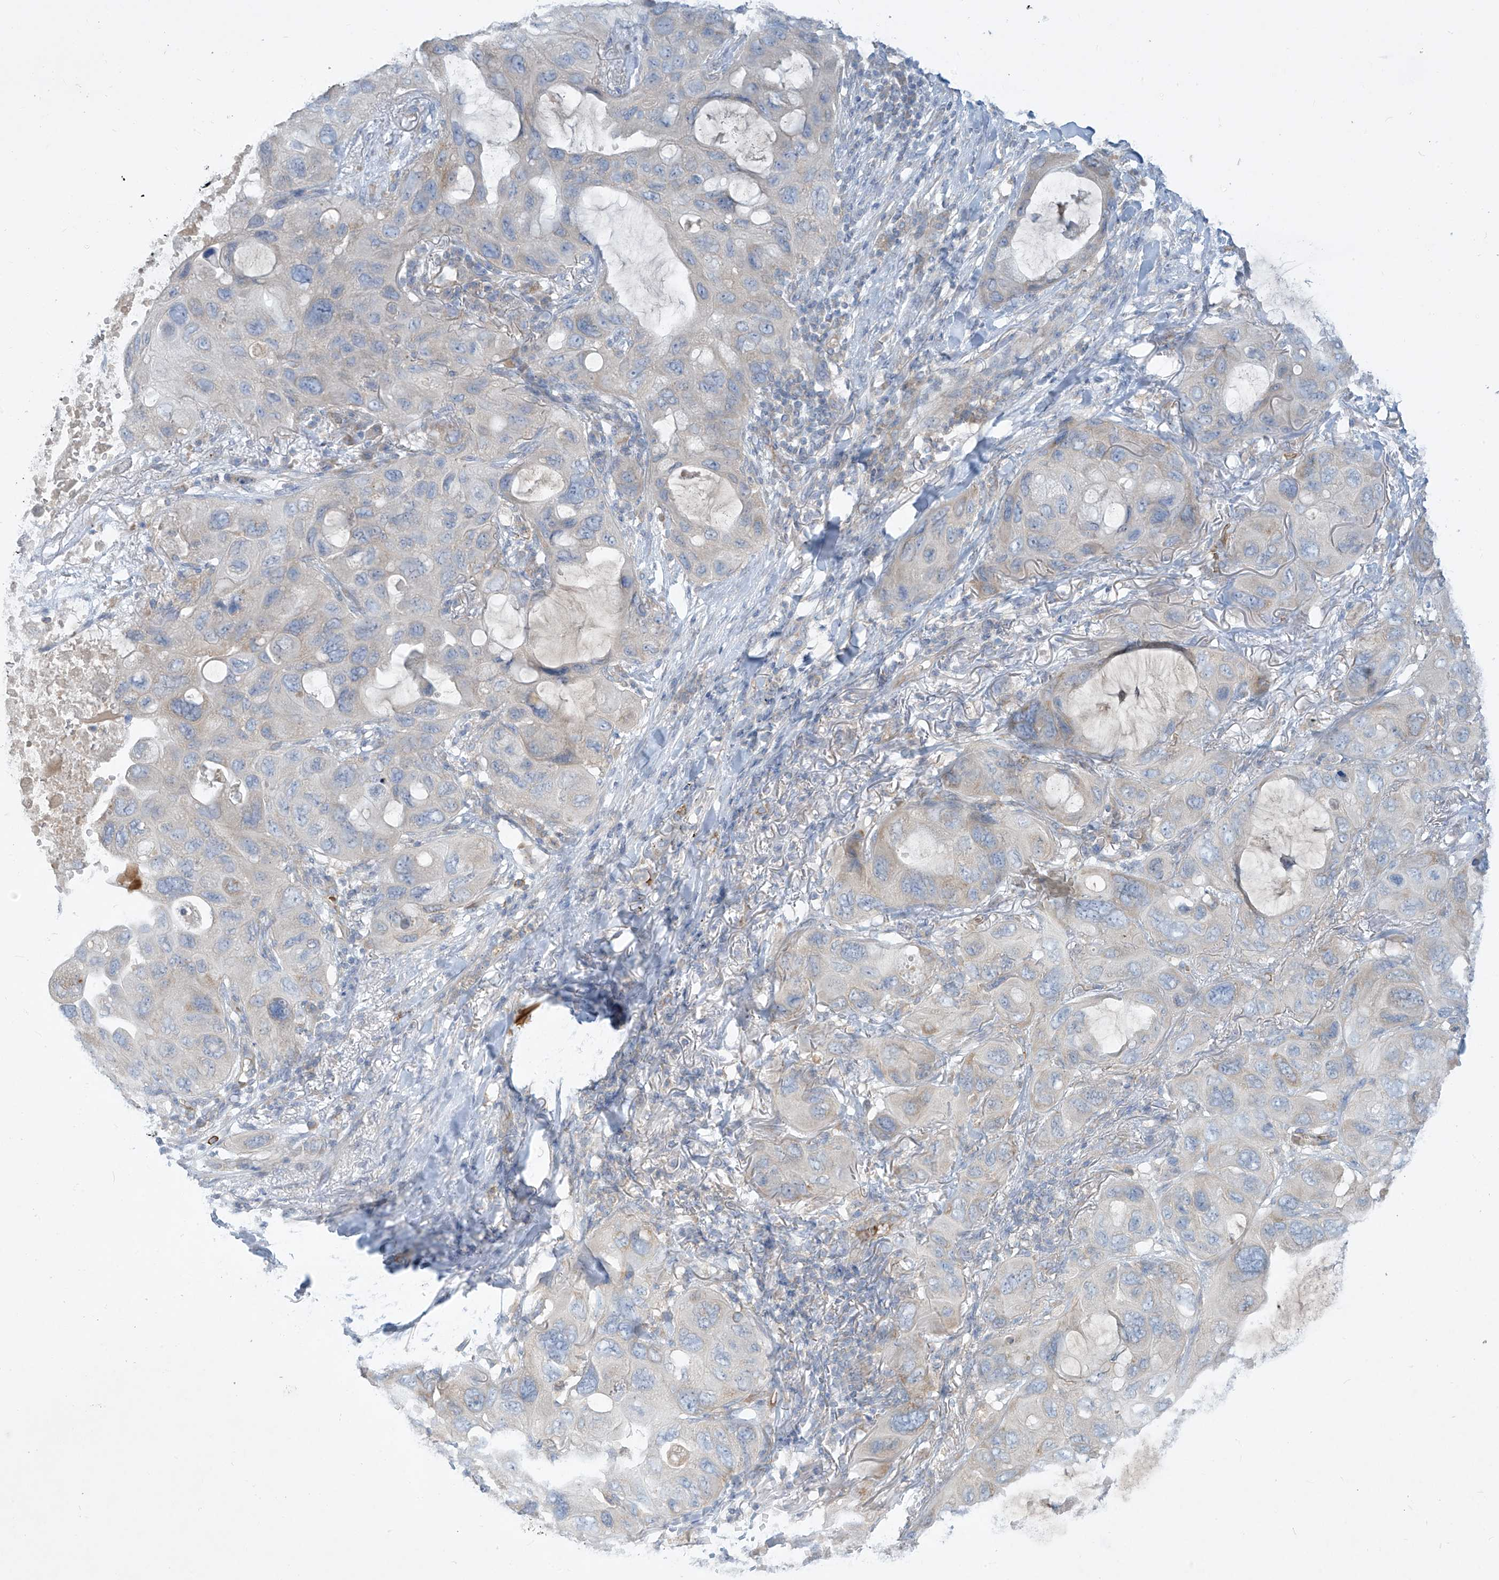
{"staining": {"intensity": "negative", "quantity": "none", "location": "none"}, "tissue": "lung cancer", "cell_type": "Tumor cells", "image_type": "cancer", "snomed": [{"axis": "morphology", "description": "Squamous cell carcinoma, NOS"}, {"axis": "topography", "description": "Lung"}], "caption": "A photomicrograph of human lung cancer (squamous cell carcinoma) is negative for staining in tumor cells.", "gene": "DGKQ", "patient": {"sex": "female", "age": 73}}